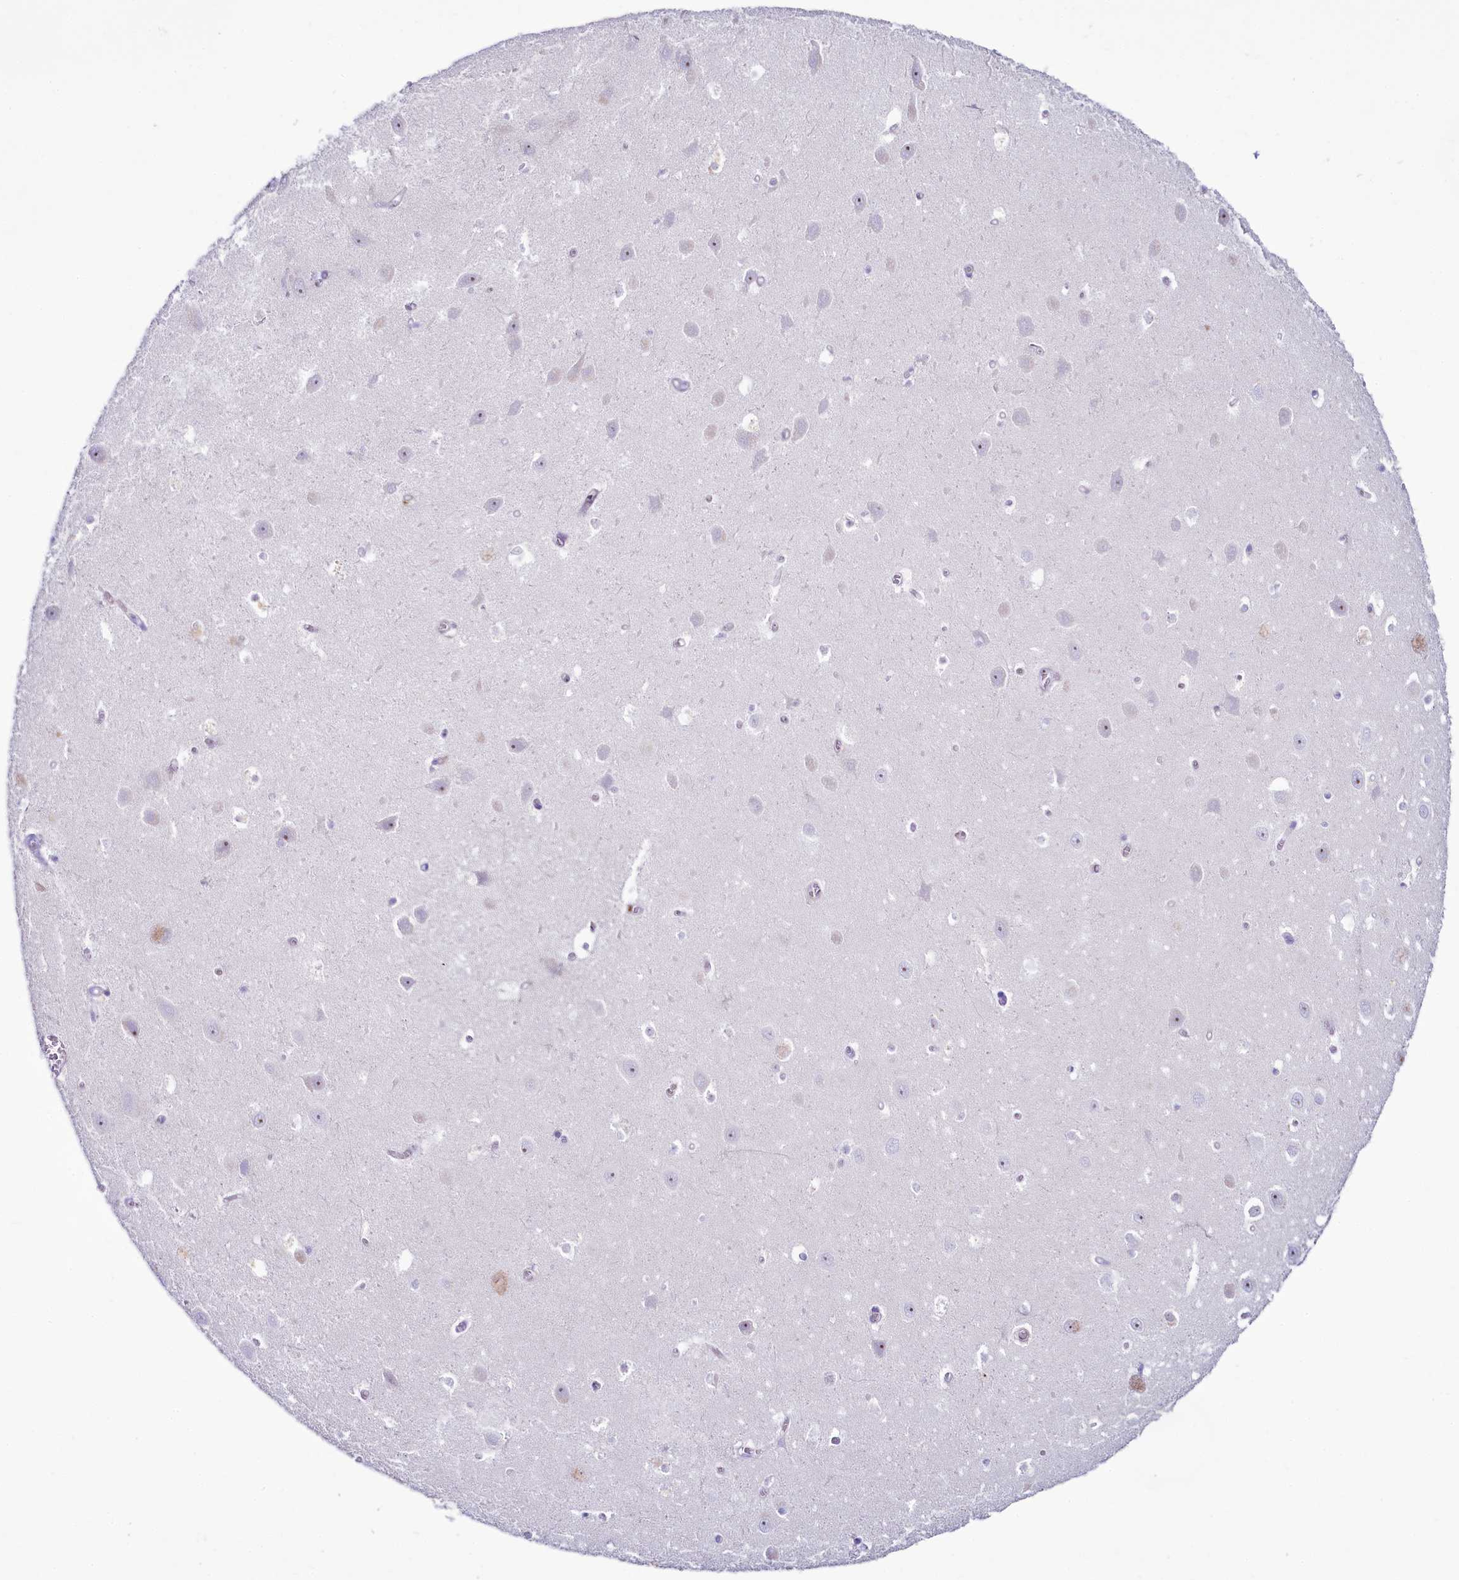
{"staining": {"intensity": "negative", "quantity": "none", "location": "none"}, "tissue": "hippocampus", "cell_type": "Glial cells", "image_type": "normal", "snomed": [{"axis": "morphology", "description": "Normal tissue, NOS"}, {"axis": "topography", "description": "Hippocampus"}], "caption": "The micrograph demonstrates no significant positivity in glial cells of hippocampus.", "gene": "SH3TC2", "patient": {"sex": "female", "age": 64}}